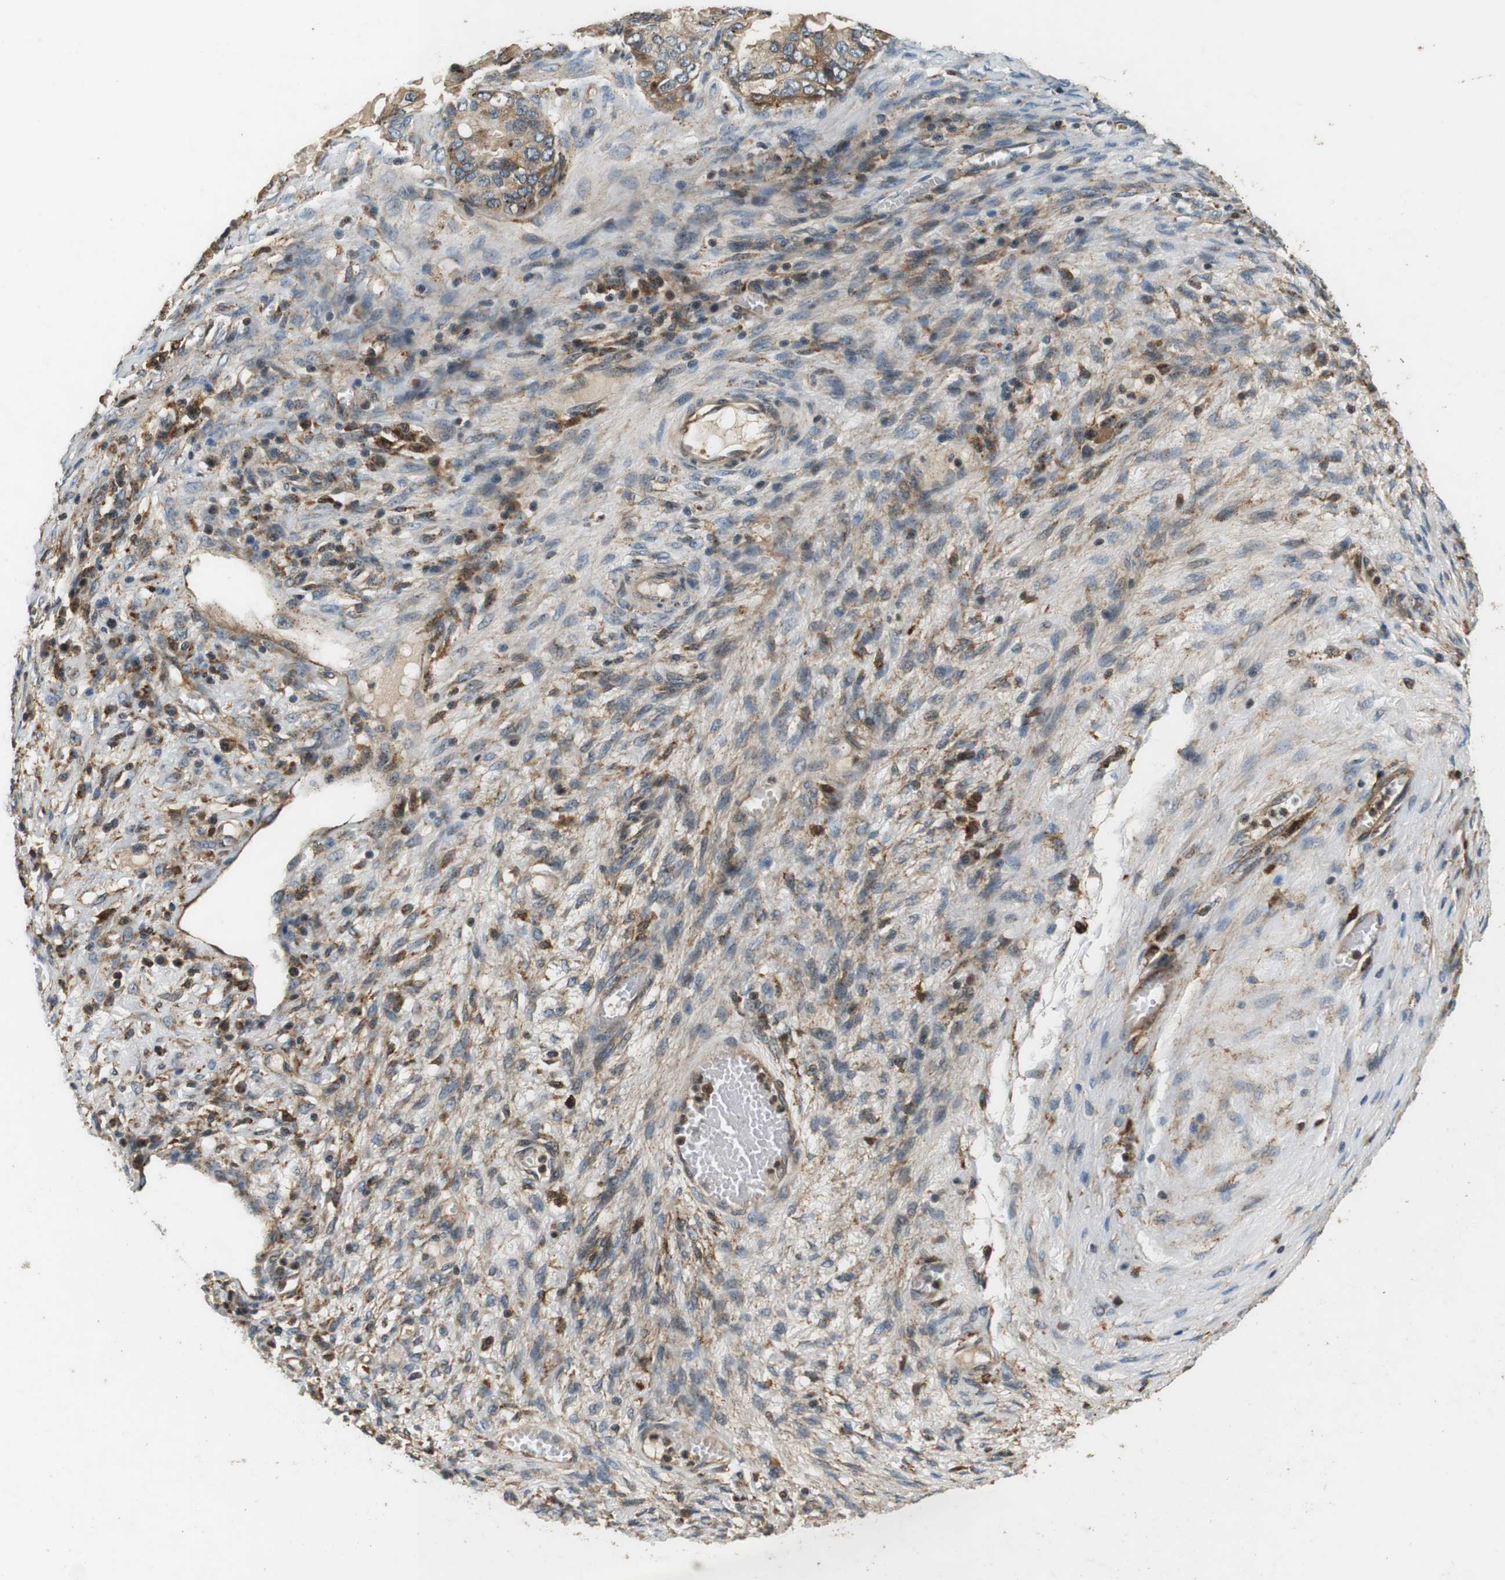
{"staining": {"intensity": "moderate", "quantity": ">75%", "location": "cytoplasmic/membranous"}, "tissue": "ovarian cancer", "cell_type": "Tumor cells", "image_type": "cancer", "snomed": [{"axis": "morphology", "description": "Cystadenocarcinoma, mucinous, NOS"}, {"axis": "topography", "description": "Ovary"}], "caption": "The histopathology image reveals a brown stain indicating the presence of a protein in the cytoplasmic/membranous of tumor cells in ovarian mucinous cystadenocarcinoma. (brown staining indicates protein expression, while blue staining denotes nuclei).", "gene": "TXNRD1", "patient": {"sex": "female", "age": 80}}